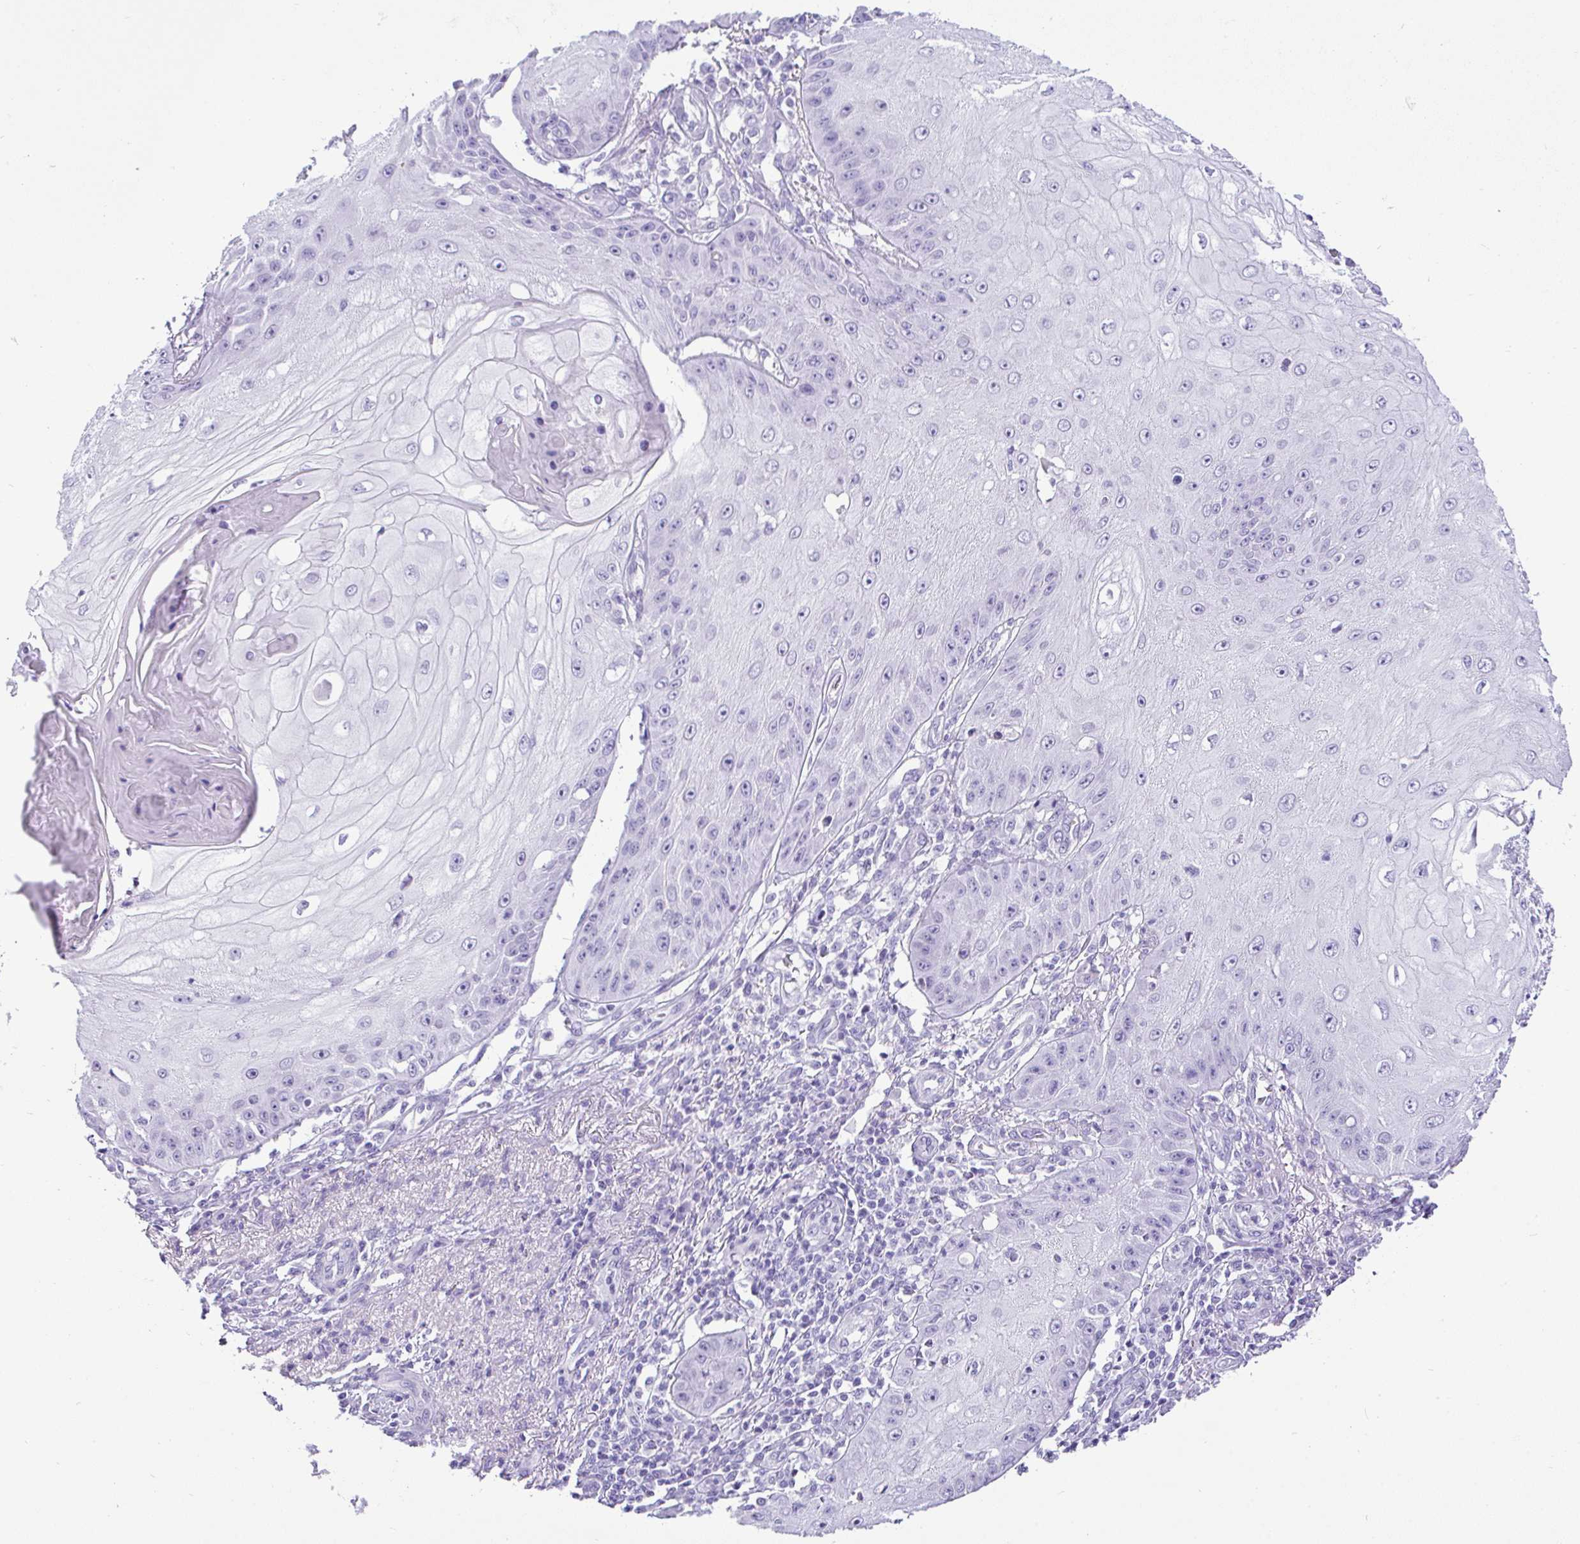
{"staining": {"intensity": "negative", "quantity": "none", "location": "none"}, "tissue": "skin cancer", "cell_type": "Tumor cells", "image_type": "cancer", "snomed": [{"axis": "morphology", "description": "Squamous cell carcinoma, NOS"}, {"axis": "topography", "description": "Skin"}], "caption": "Skin cancer was stained to show a protein in brown. There is no significant positivity in tumor cells.", "gene": "RNF183", "patient": {"sex": "male", "age": 70}}